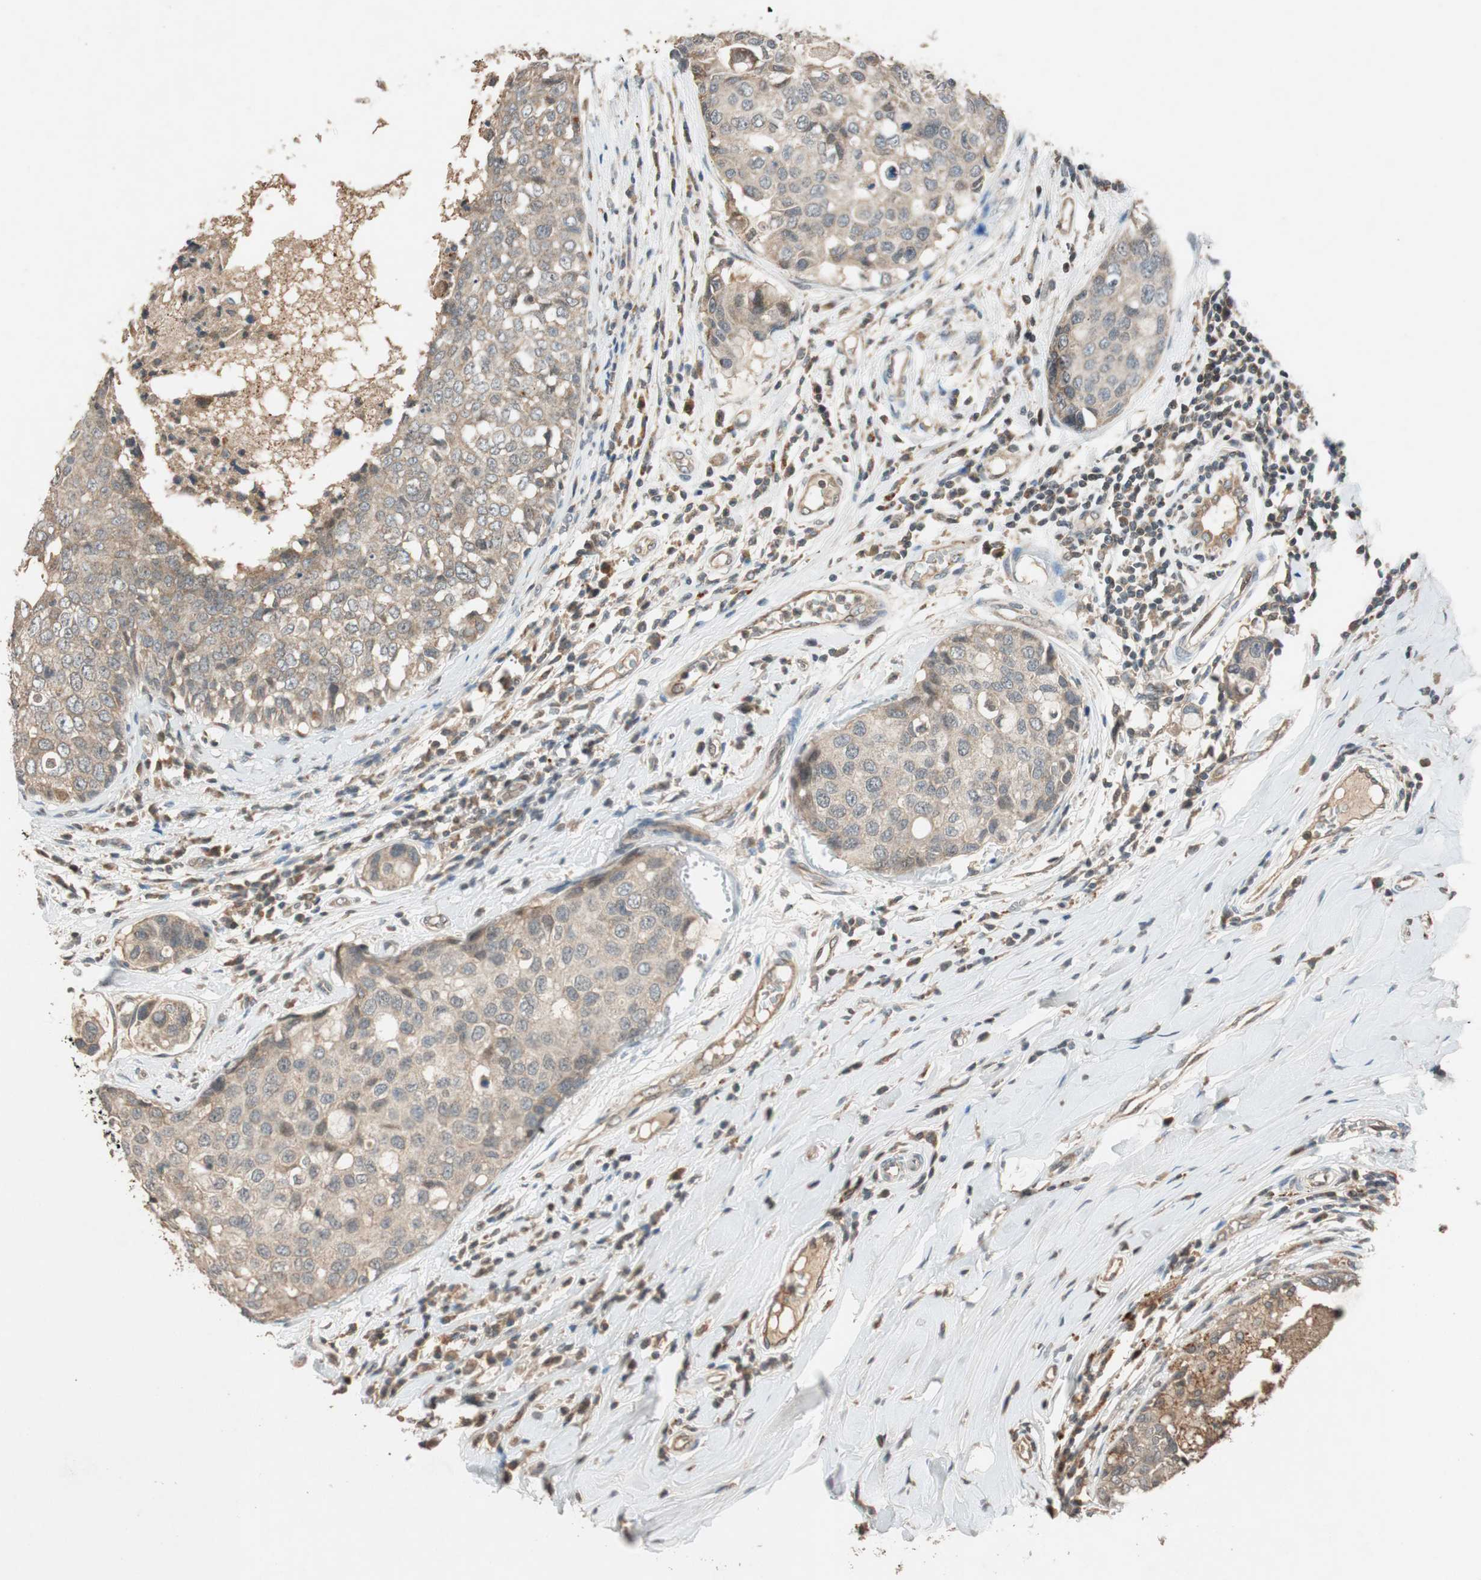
{"staining": {"intensity": "weak", "quantity": ">75%", "location": "cytoplasmic/membranous"}, "tissue": "breast cancer", "cell_type": "Tumor cells", "image_type": "cancer", "snomed": [{"axis": "morphology", "description": "Duct carcinoma"}, {"axis": "topography", "description": "Breast"}], "caption": "There is low levels of weak cytoplasmic/membranous staining in tumor cells of breast invasive ductal carcinoma, as demonstrated by immunohistochemical staining (brown color).", "gene": "GLB1", "patient": {"sex": "female", "age": 27}}